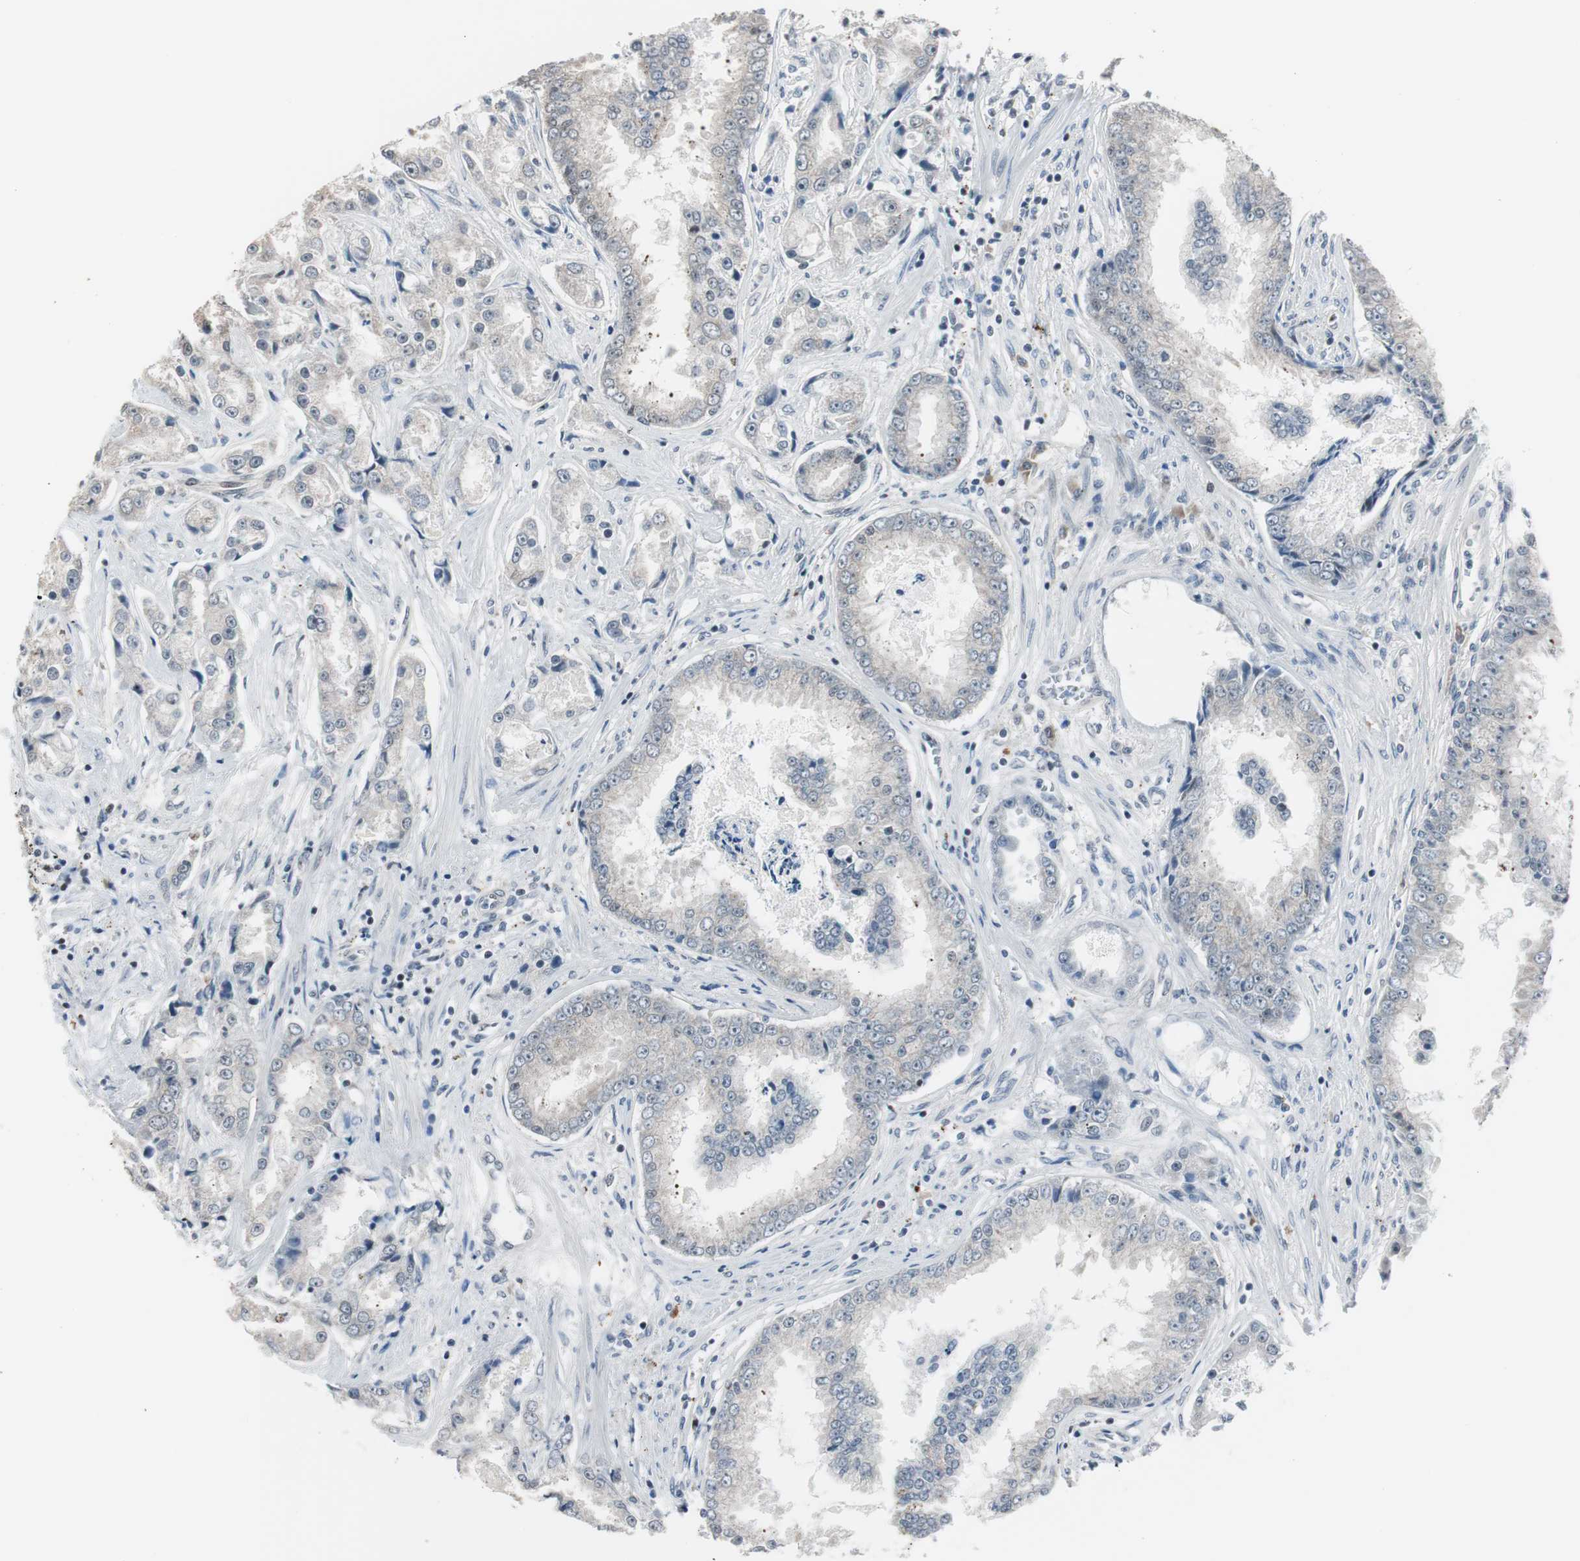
{"staining": {"intensity": "negative", "quantity": "none", "location": "none"}, "tissue": "prostate cancer", "cell_type": "Tumor cells", "image_type": "cancer", "snomed": [{"axis": "morphology", "description": "Adenocarcinoma, High grade"}, {"axis": "topography", "description": "Prostate"}], "caption": "There is no significant positivity in tumor cells of prostate cancer (high-grade adenocarcinoma).", "gene": "BOLA1", "patient": {"sex": "male", "age": 73}}